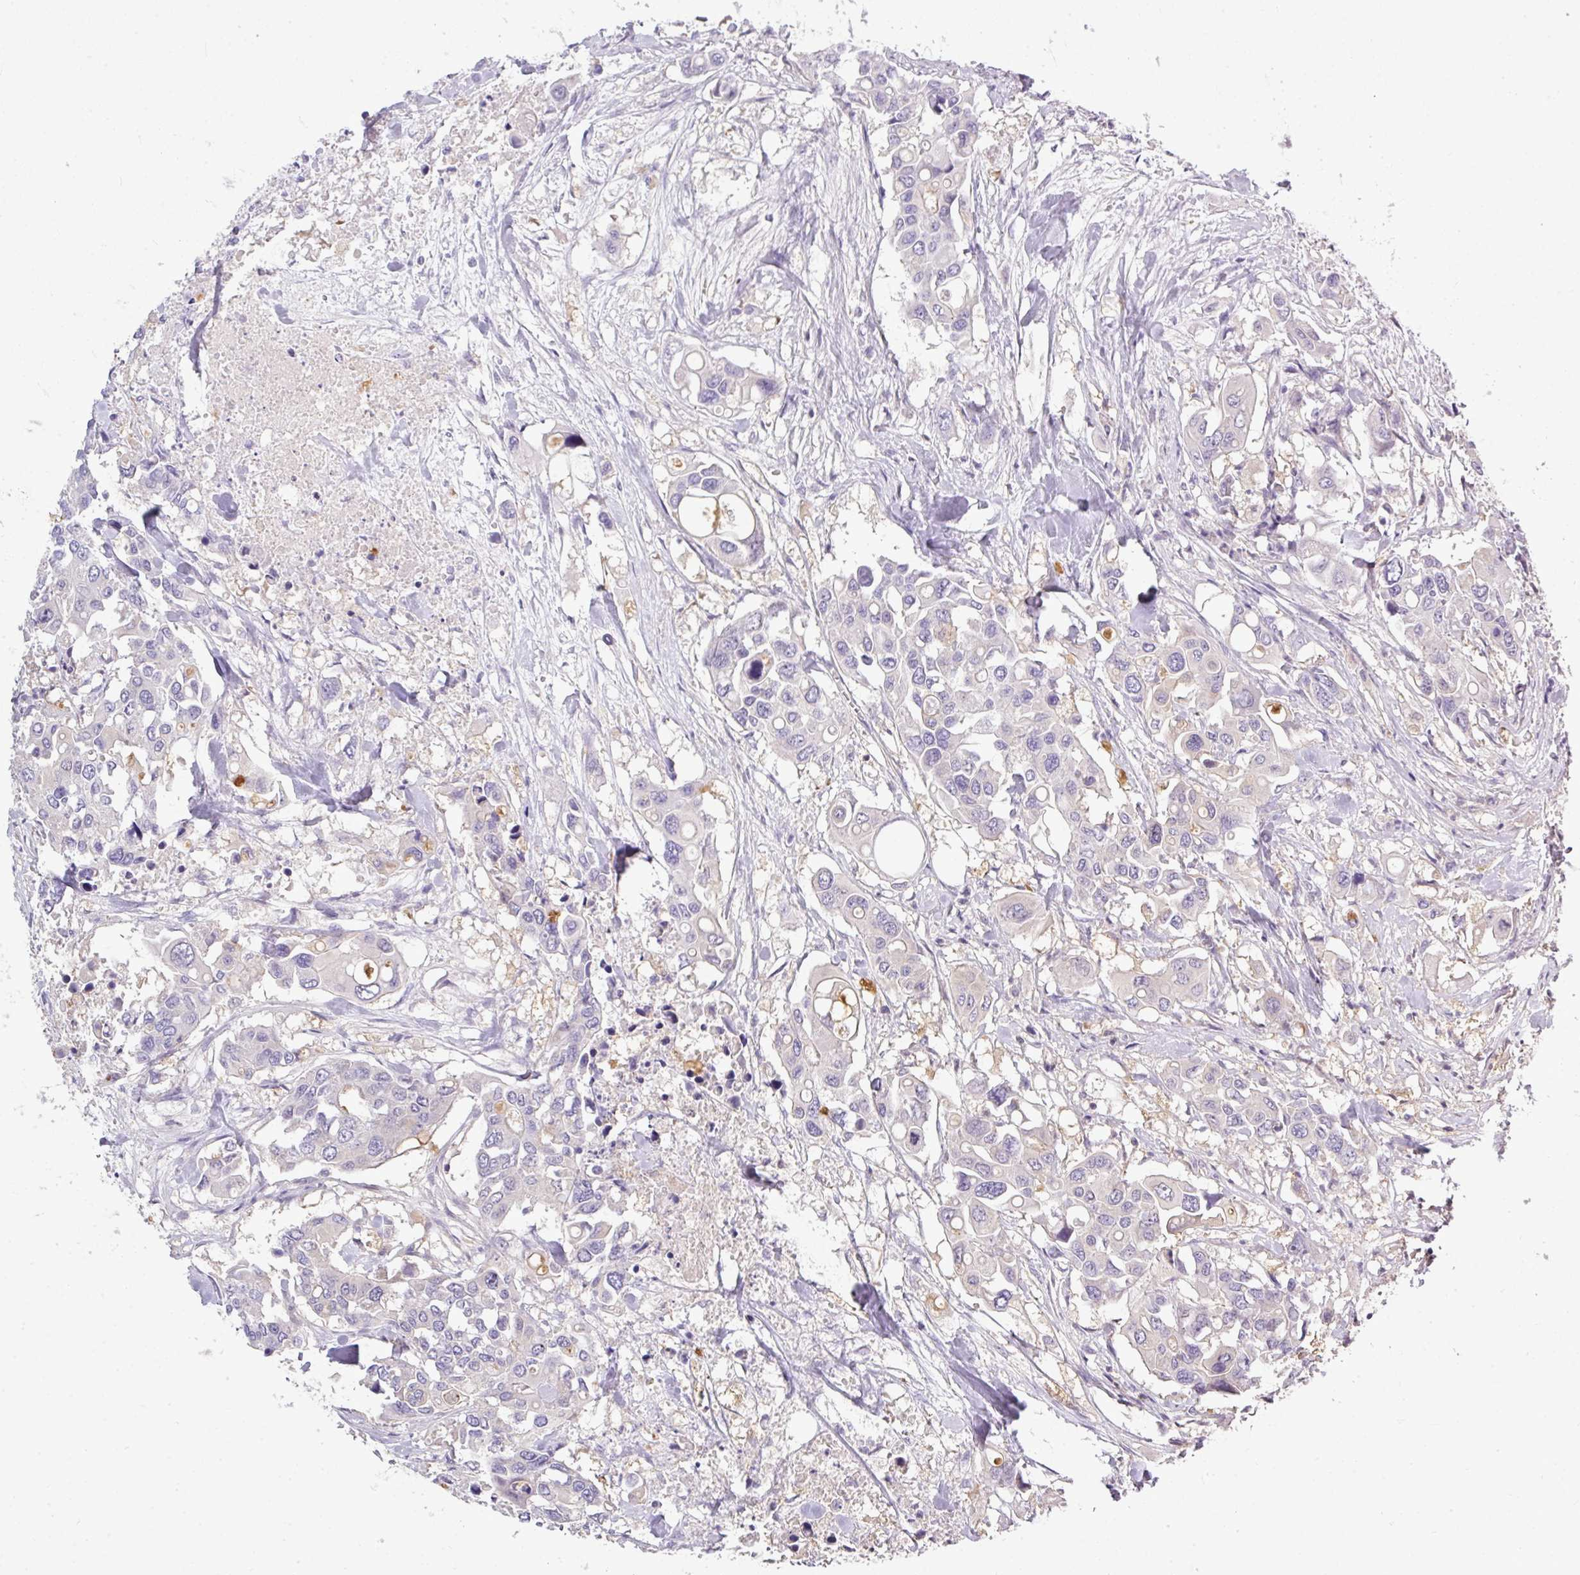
{"staining": {"intensity": "negative", "quantity": "none", "location": "none"}, "tissue": "colorectal cancer", "cell_type": "Tumor cells", "image_type": "cancer", "snomed": [{"axis": "morphology", "description": "Adenocarcinoma, NOS"}, {"axis": "topography", "description": "Colon"}], "caption": "An immunohistochemistry (IHC) micrograph of colorectal cancer (adenocarcinoma) is shown. There is no staining in tumor cells of colorectal cancer (adenocarcinoma).", "gene": "STAT5A", "patient": {"sex": "male", "age": 77}}